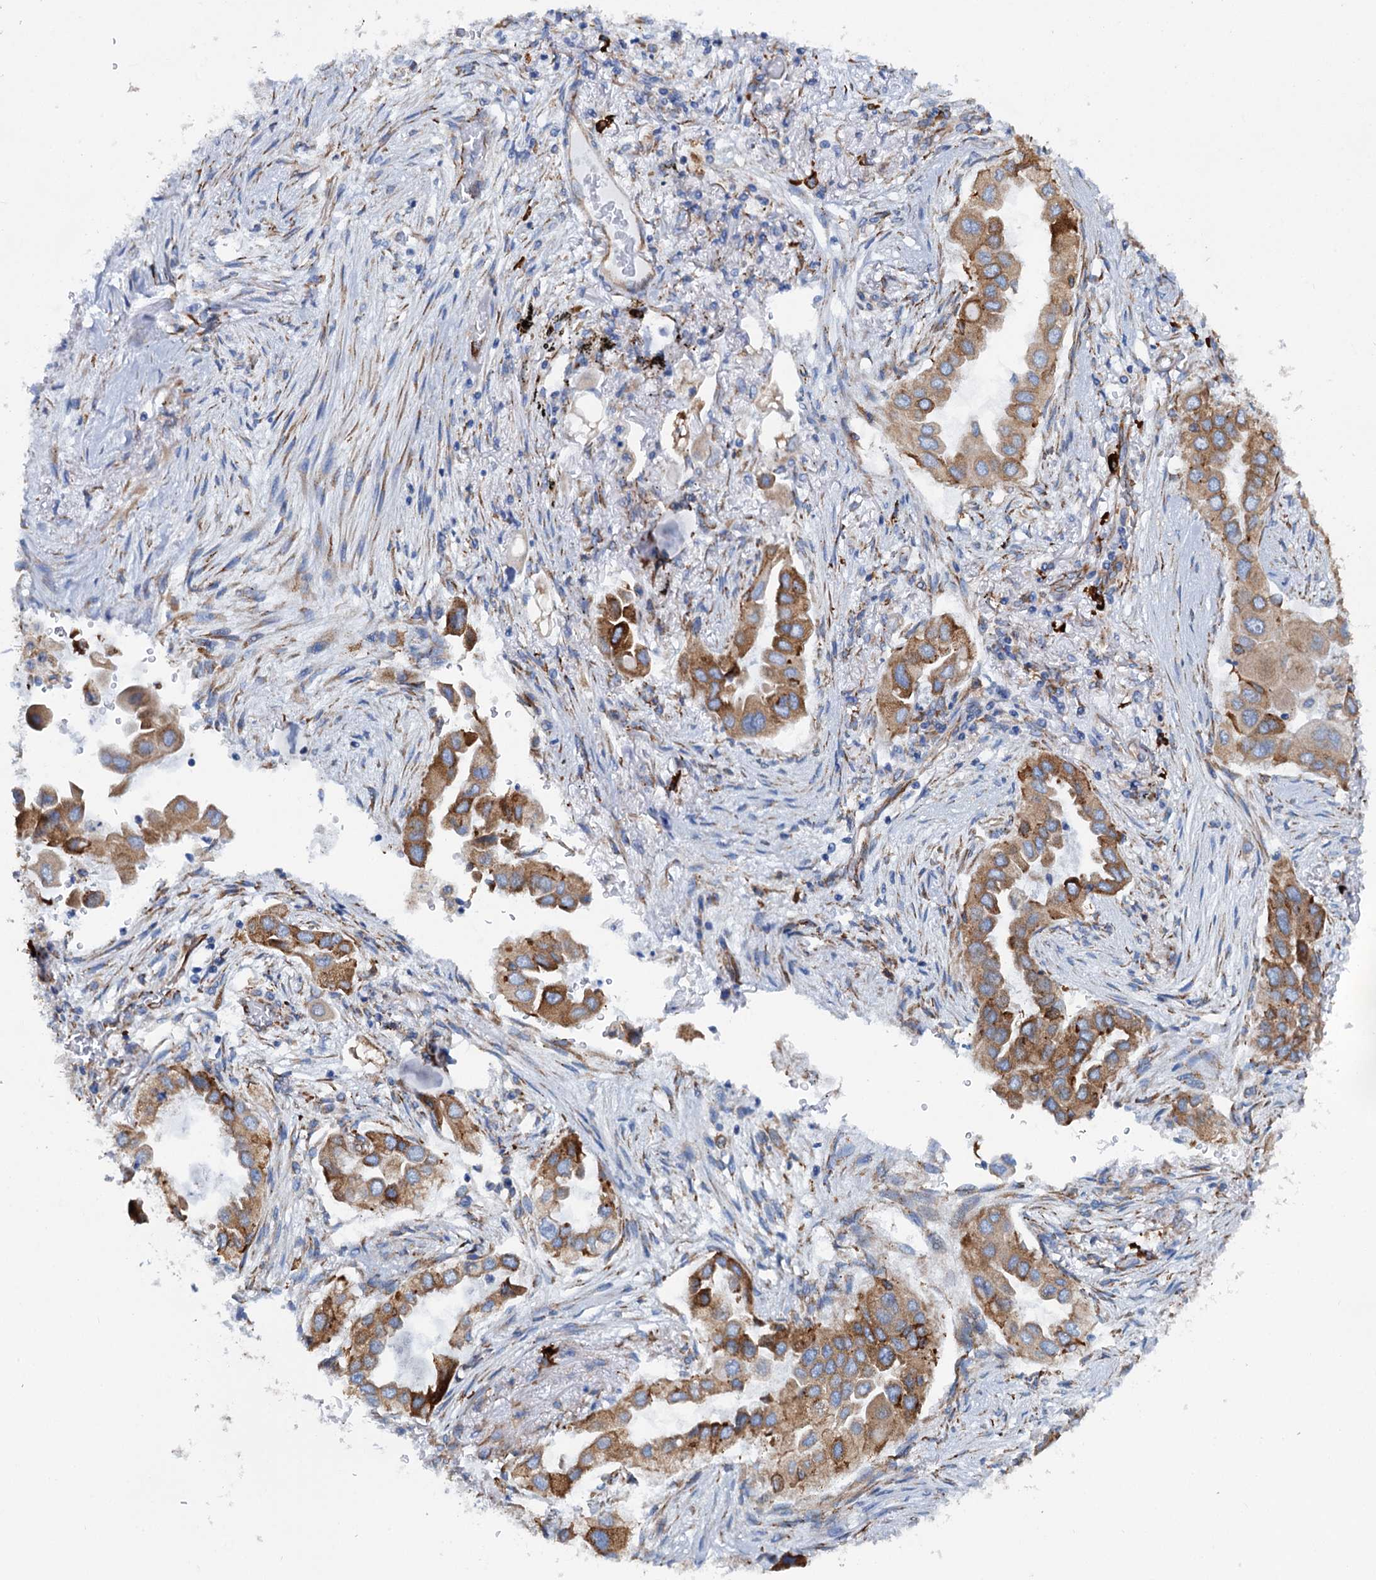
{"staining": {"intensity": "moderate", "quantity": ">75%", "location": "cytoplasmic/membranous"}, "tissue": "lung cancer", "cell_type": "Tumor cells", "image_type": "cancer", "snomed": [{"axis": "morphology", "description": "Adenocarcinoma, NOS"}, {"axis": "topography", "description": "Lung"}], "caption": "Moderate cytoplasmic/membranous expression is seen in about >75% of tumor cells in adenocarcinoma (lung). (IHC, brightfield microscopy, high magnification).", "gene": "SHE", "patient": {"sex": "female", "age": 76}}